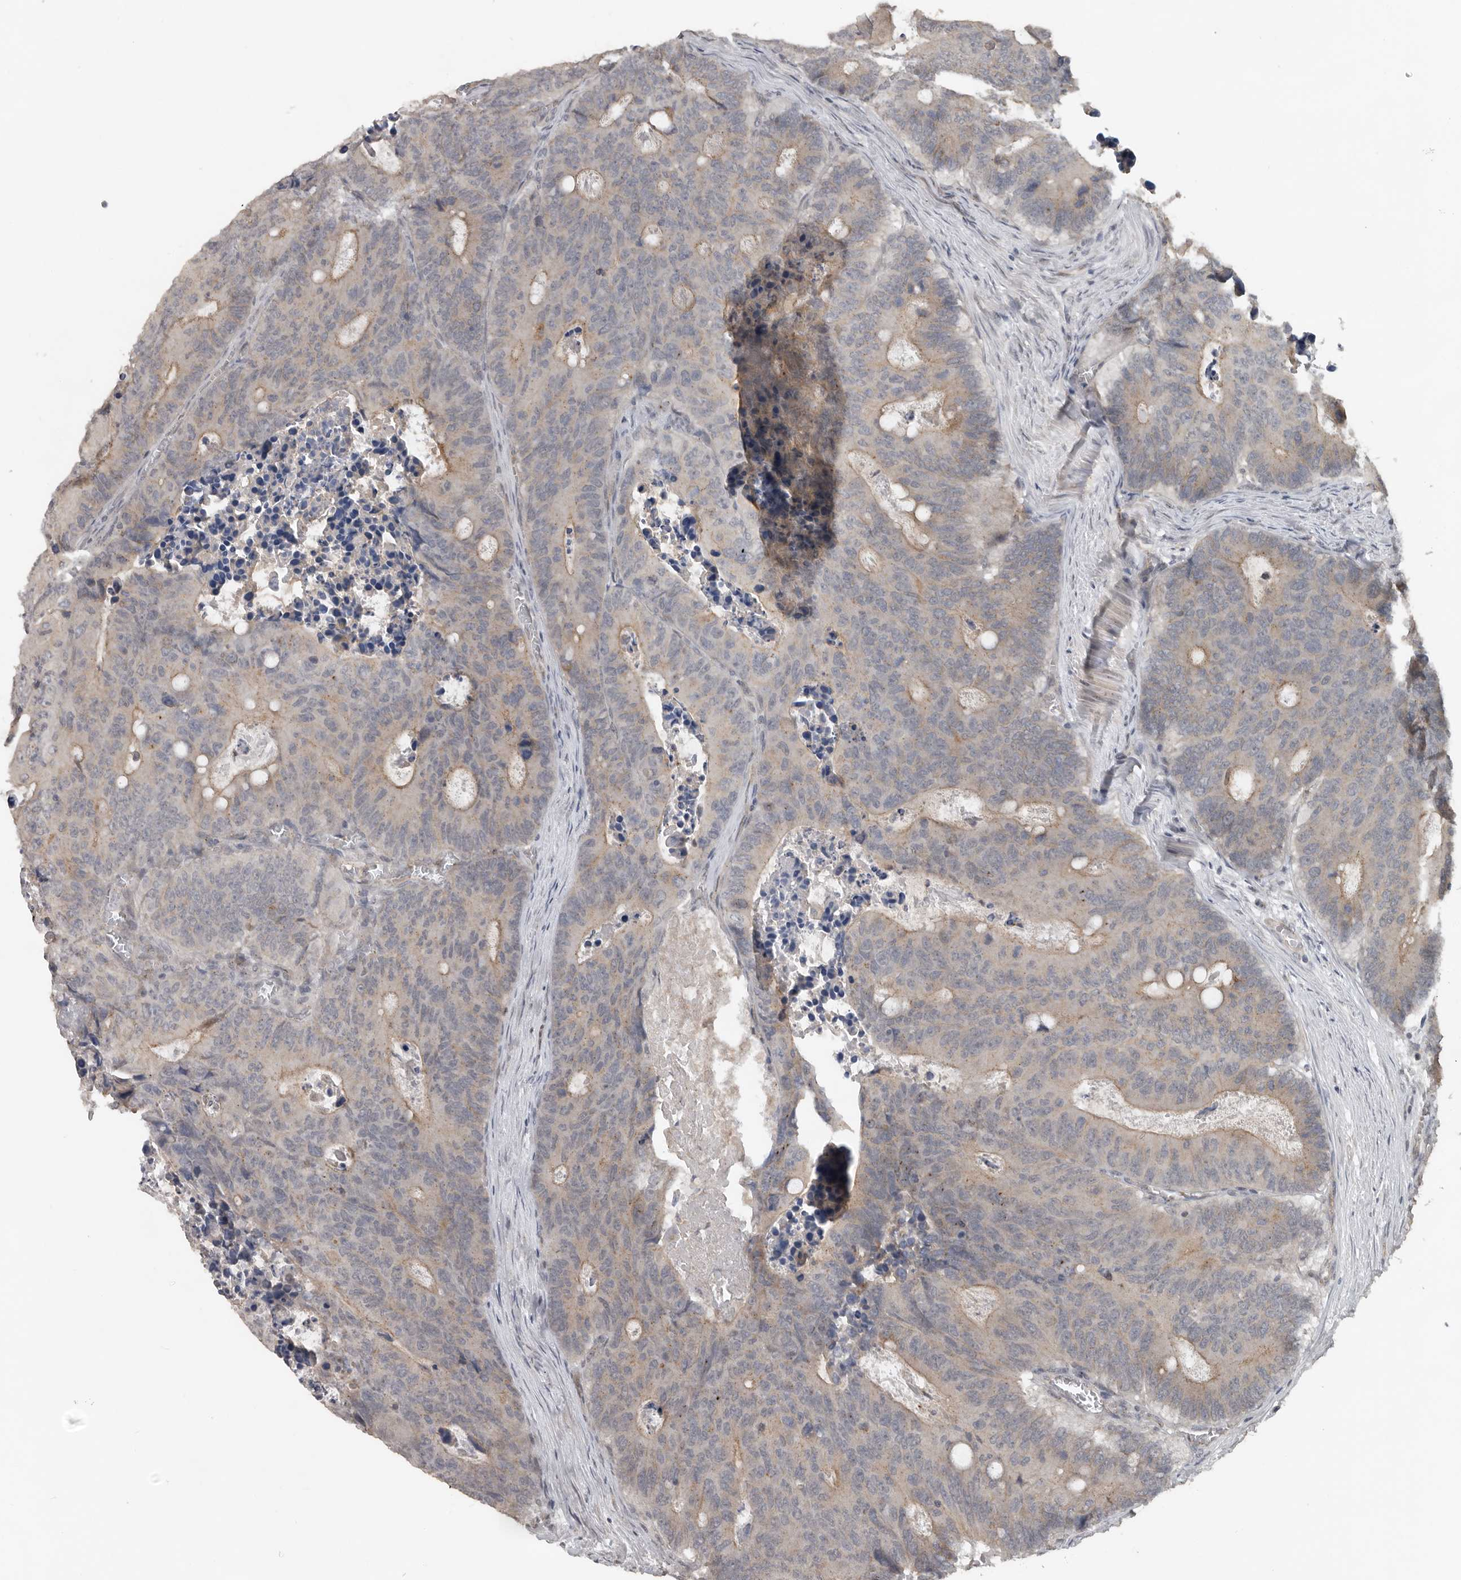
{"staining": {"intensity": "weak", "quantity": "25%-75%", "location": "cytoplasmic/membranous"}, "tissue": "colorectal cancer", "cell_type": "Tumor cells", "image_type": "cancer", "snomed": [{"axis": "morphology", "description": "Adenocarcinoma, NOS"}, {"axis": "topography", "description": "Colon"}], "caption": "High-magnification brightfield microscopy of adenocarcinoma (colorectal) stained with DAB (3,3'-diaminobenzidine) (brown) and counterstained with hematoxylin (blue). tumor cells exhibit weak cytoplasmic/membranous positivity is seen in approximately25%-75% of cells.", "gene": "CEP350", "patient": {"sex": "male", "age": 87}}